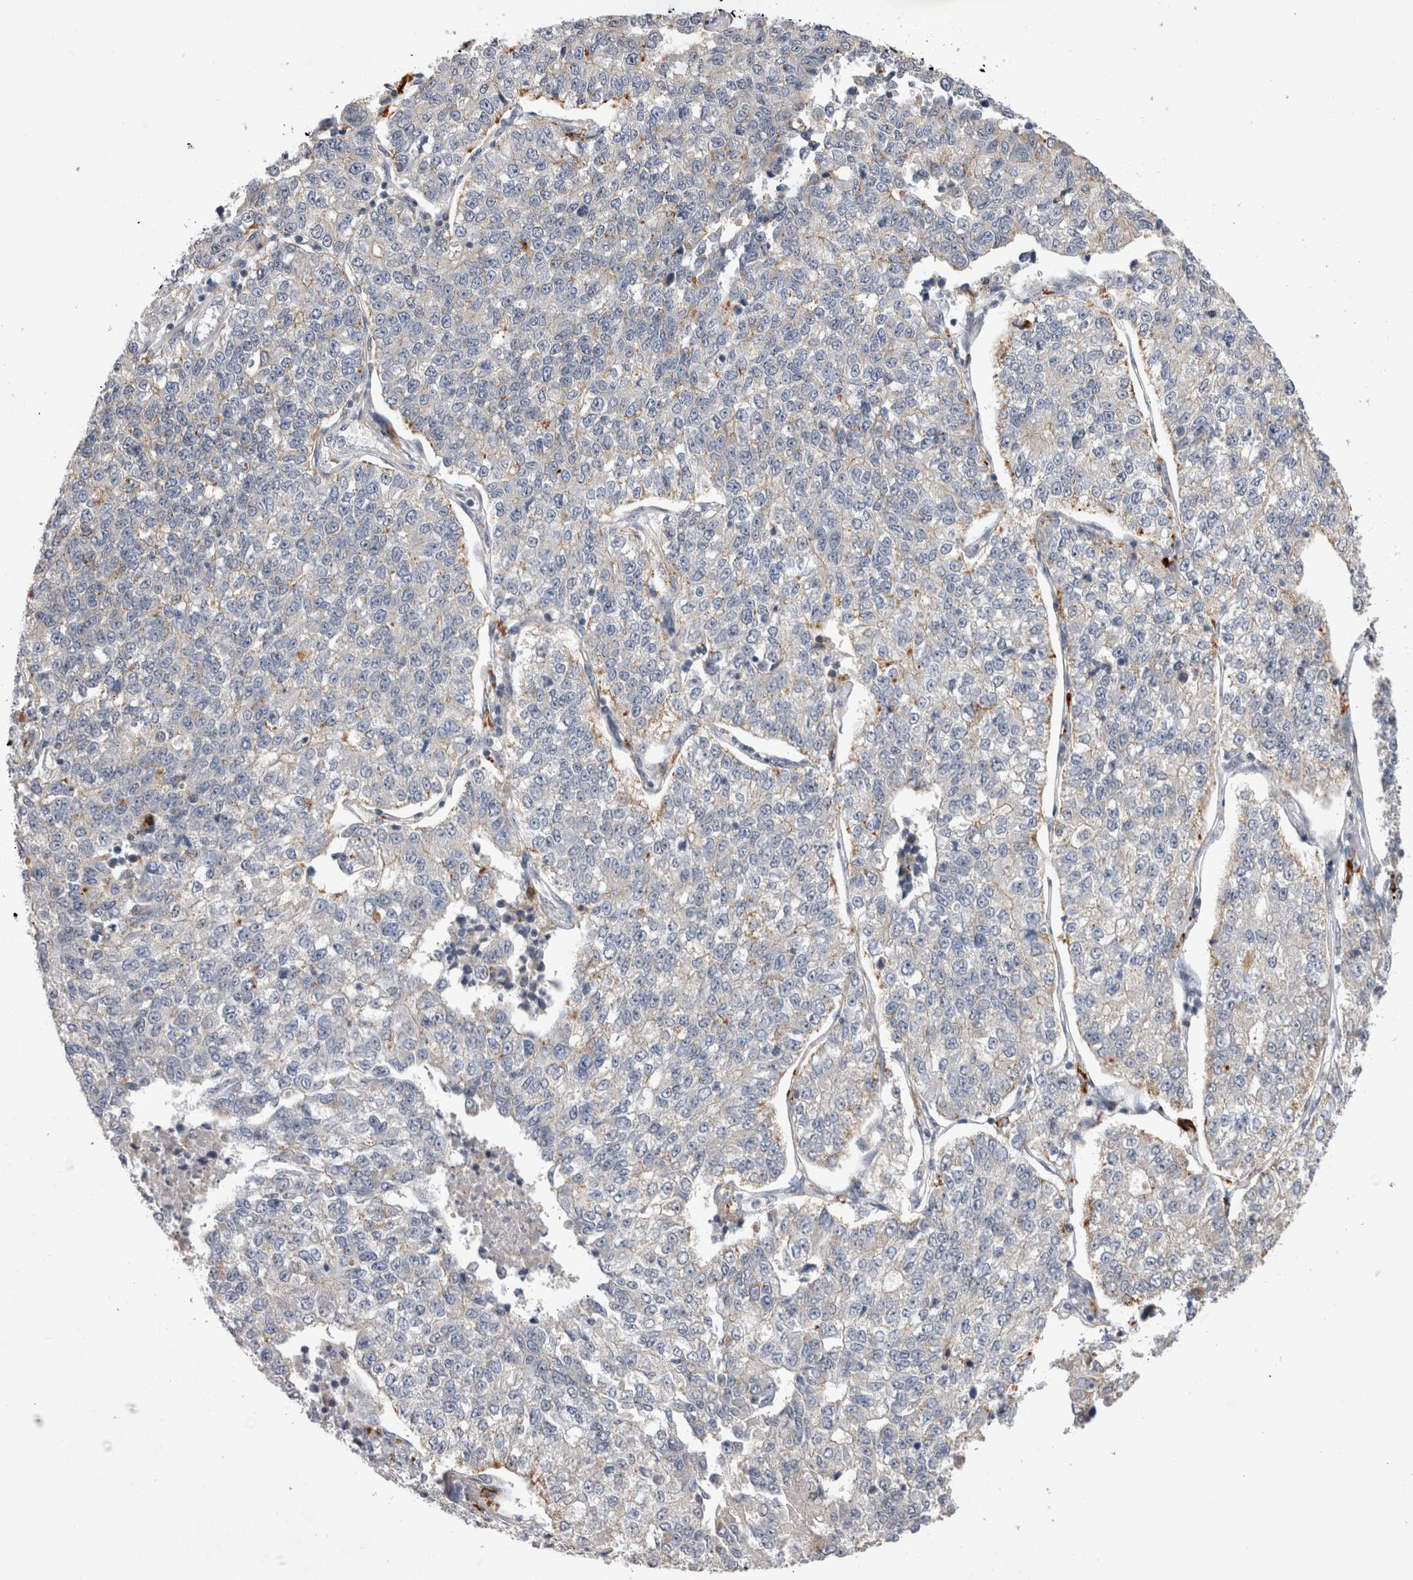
{"staining": {"intensity": "negative", "quantity": "none", "location": "none"}, "tissue": "lung cancer", "cell_type": "Tumor cells", "image_type": "cancer", "snomed": [{"axis": "morphology", "description": "Adenocarcinoma, NOS"}, {"axis": "topography", "description": "Lung"}], "caption": "There is no significant positivity in tumor cells of lung adenocarcinoma.", "gene": "CTBS", "patient": {"sex": "male", "age": 49}}